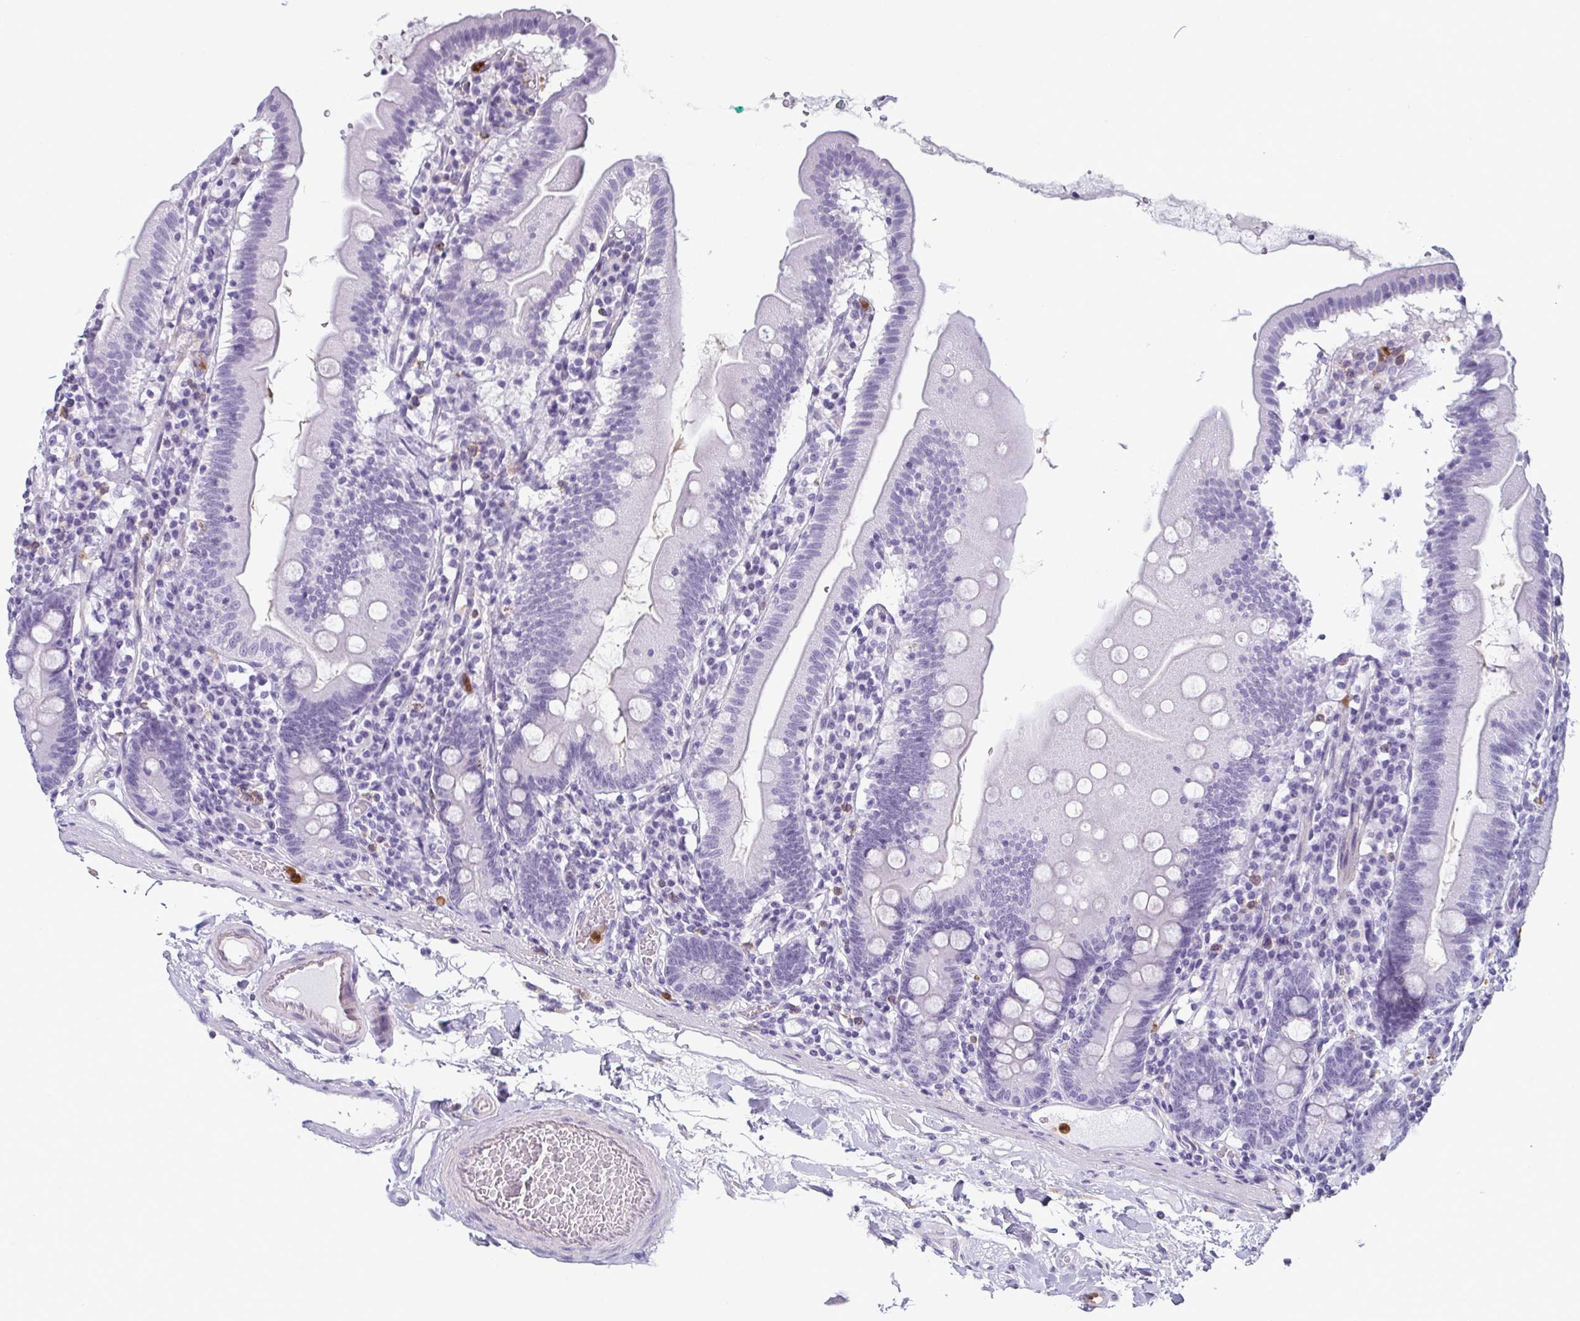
{"staining": {"intensity": "negative", "quantity": "none", "location": "none"}, "tissue": "duodenum", "cell_type": "Glandular cells", "image_type": "normal", "snomed": [{"axis": "morphology", "description": "Normal tissue, NOS"}, {"axis": "topography", "description": "Duodenum"}], "caption": "A high-resolution micrograph shows IHC staining of normal duodenum, which reveals no significant expression in glandular cells.", "gene": "CDA", "patient": {"sex": "female", "age": 67}}